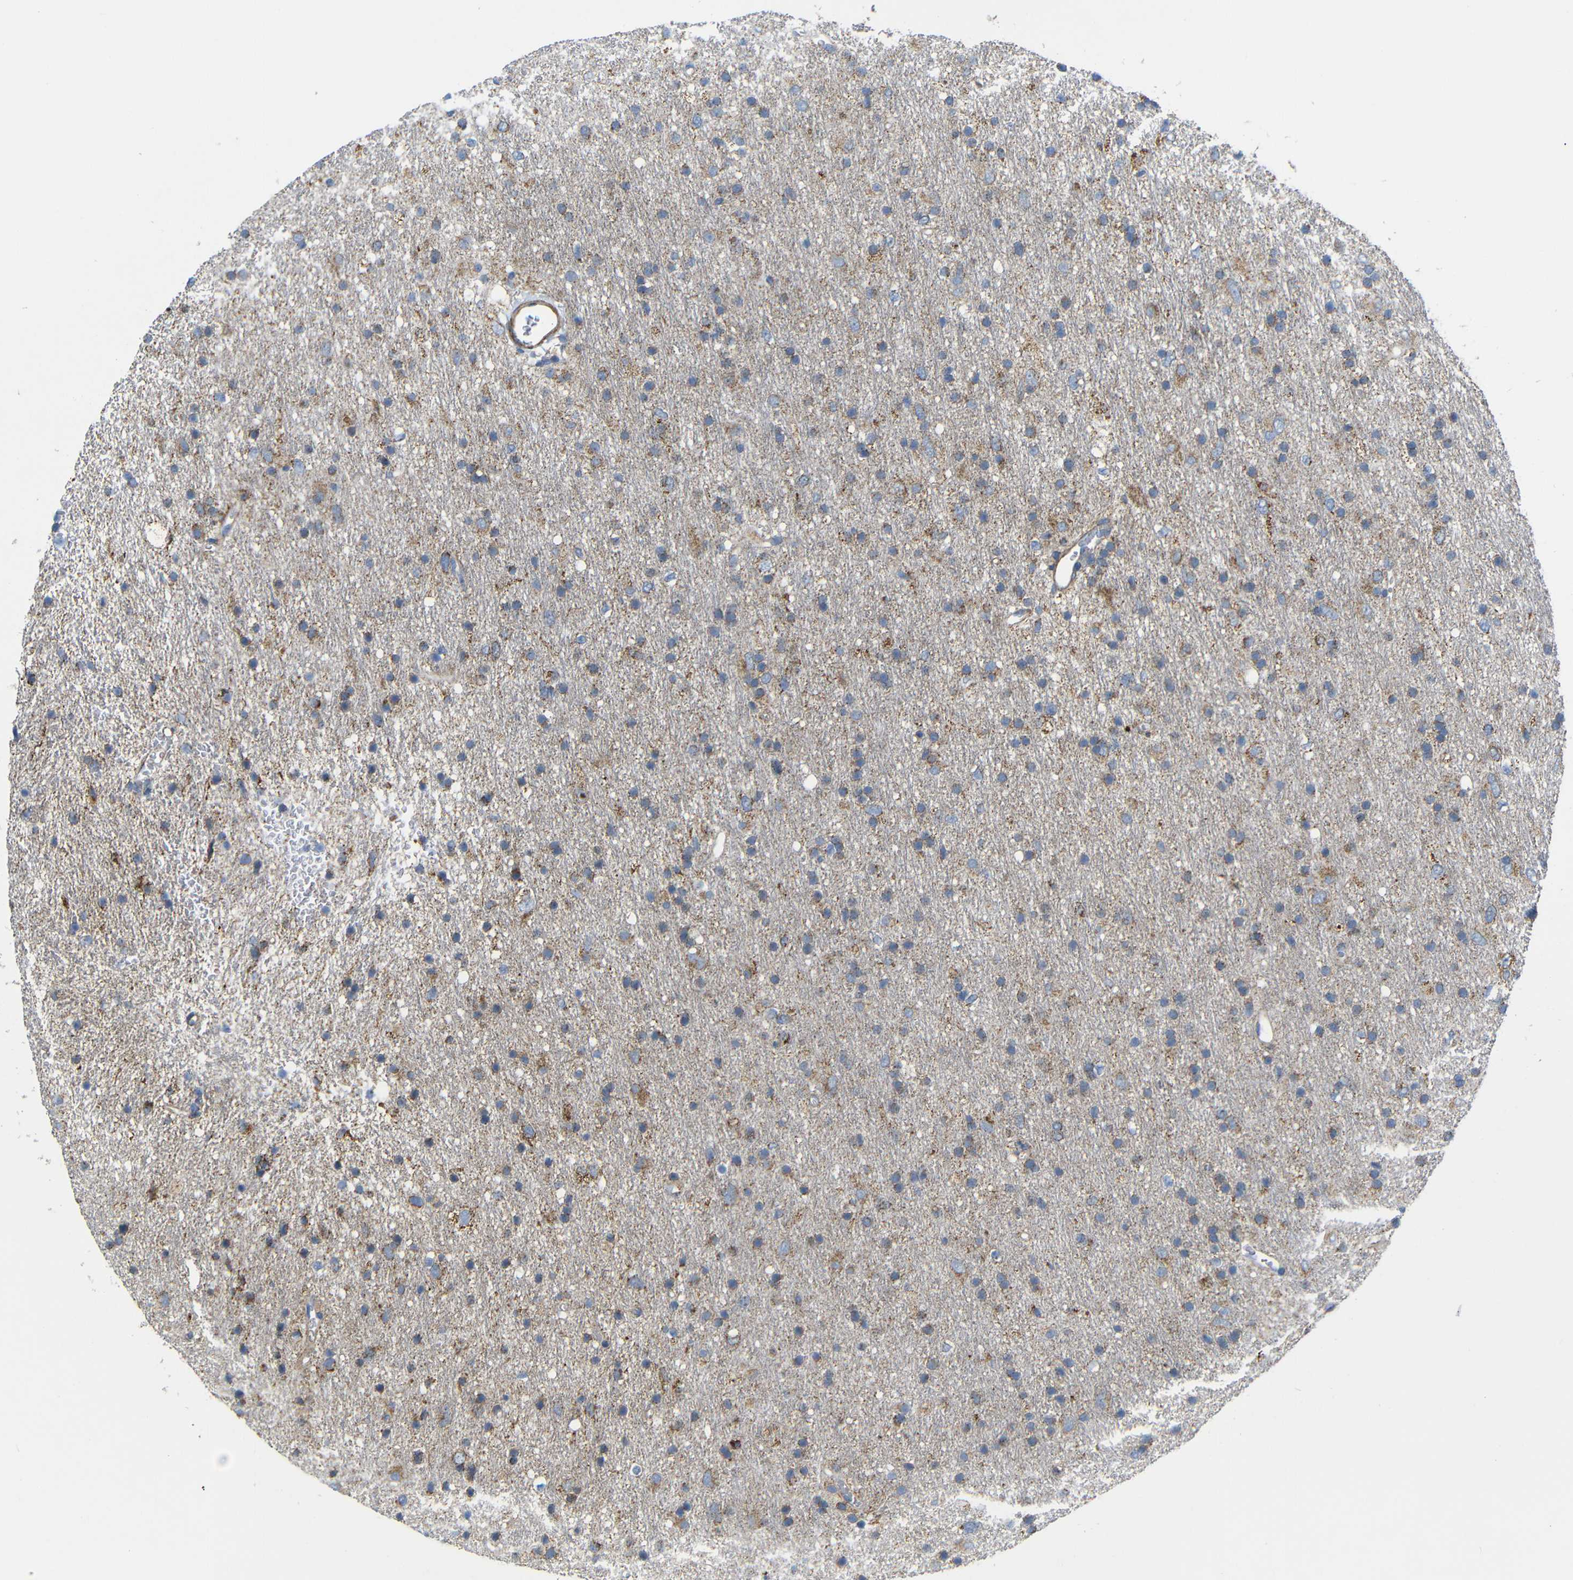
{"staining": {"intensity": "moderate", "quantity": "<25%", "location": "cytoplasmic/membranous"}, "tissue": "glioma", "cell_type": "Tumor cells", "image_type": "cancer", "snomed": [{"axis": "morphology", "description": "Glioma, malignant, Low grade"}, {"axis": "topography", "description": "Brain"}], "caption": "This micrograph demonstrates immunohistochemistry (IHC) staining of glioma, with low moderate cytoplasmic/membranous staining in about <25% of tumor cells.", "gene": "FAM171B", "patient": {"sex": "male", "age": 77}}